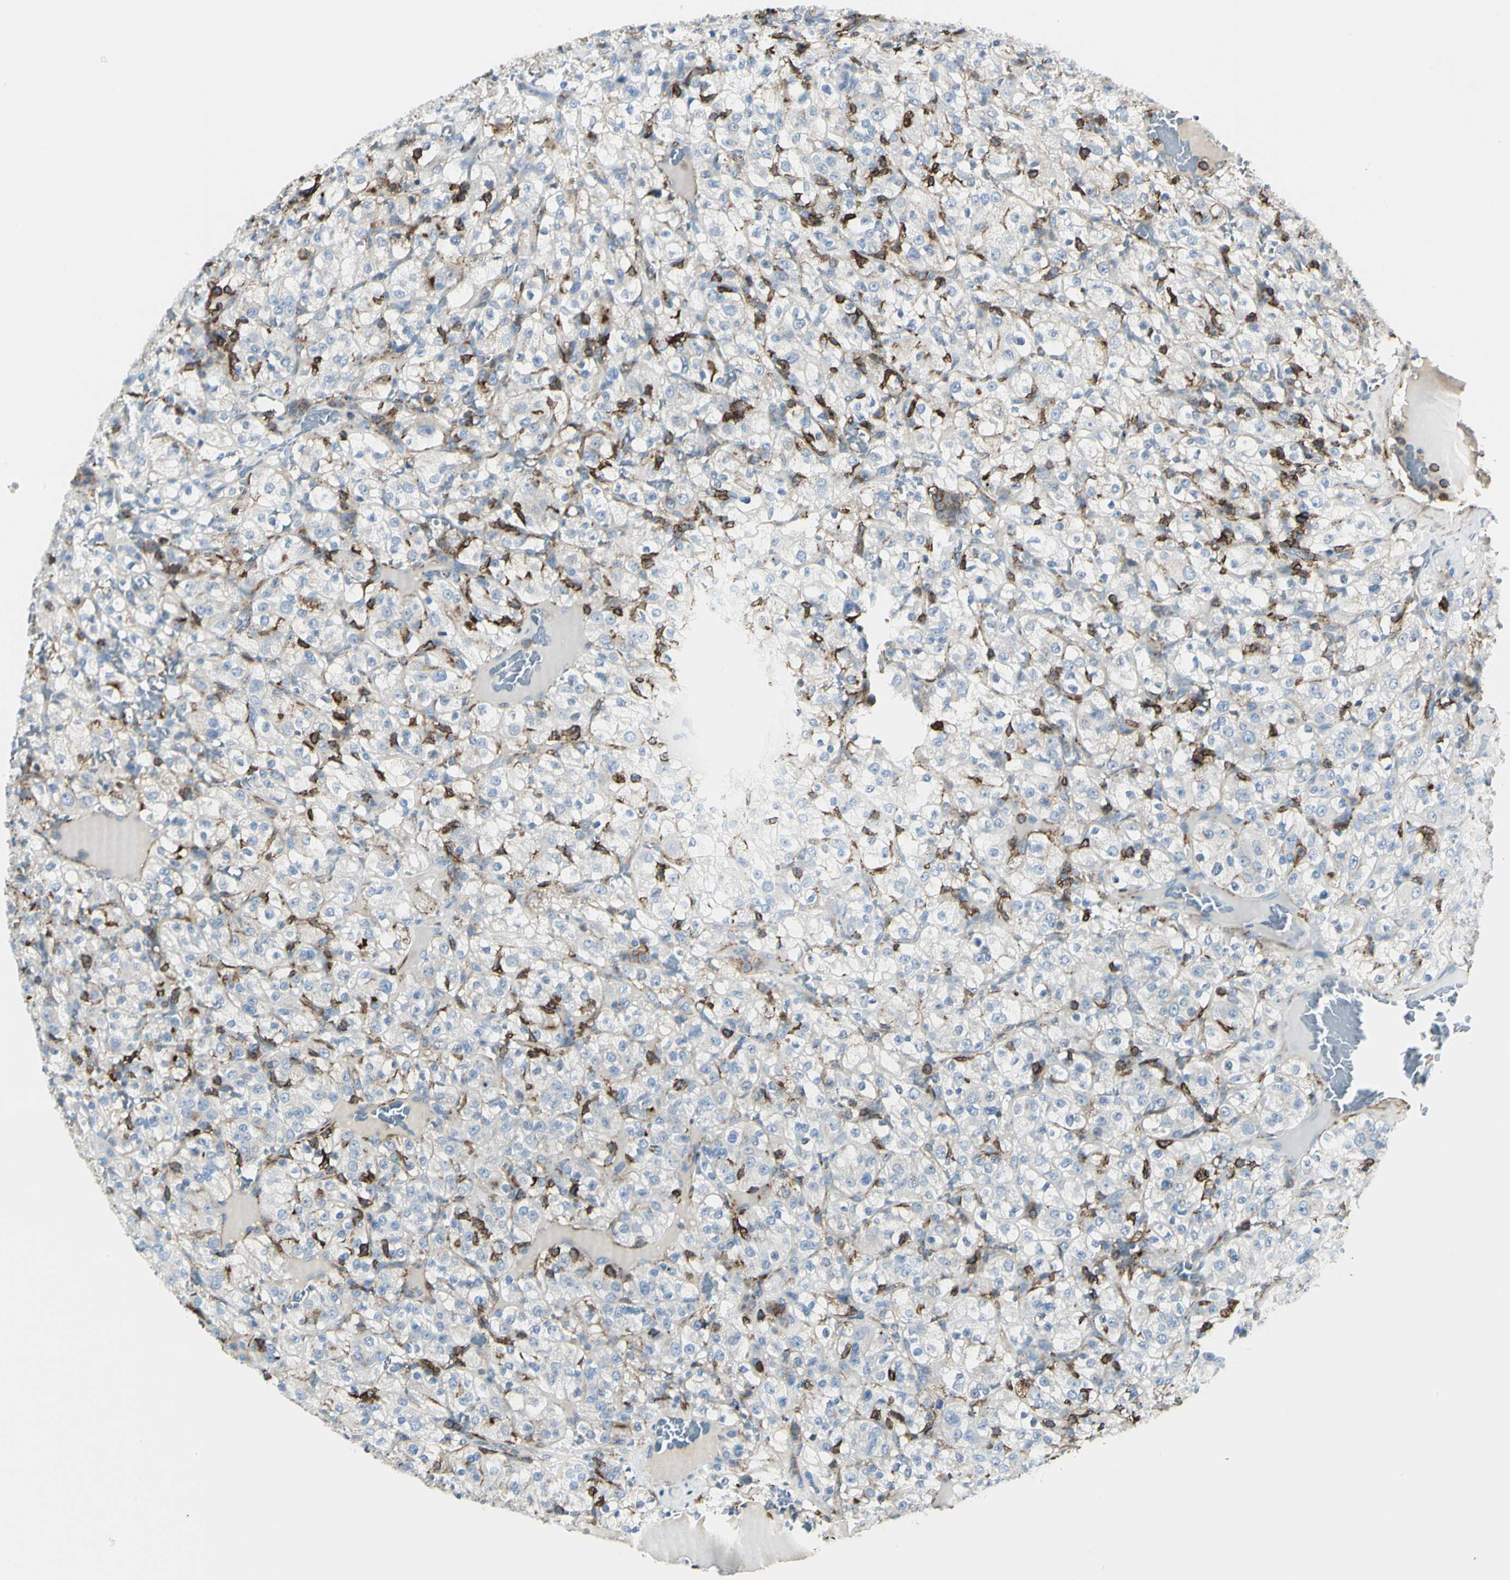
{"staining": {"intensity": "weak", "quantity": "<25%", "location": "cytoplasmic/membranous"}, "tissue": "renal cancer", "cell_type": "Tumor cells", "image_type": "cancer", "snomed": [{"axis": "morphology", "description": "Normal tissue, NOS"}, {"axis": "morphology", "description": "Adenocarcinoma, NOS"}, {"axis": "topography", "description": "Kidney"}], "caption": "Immunohistochemical staining of human adenocarcinoma (renal) demonstrates no significant expression in tumor cells.", "gene": "CLEC2B", "patient": {"sex": "female", "age": 72}}